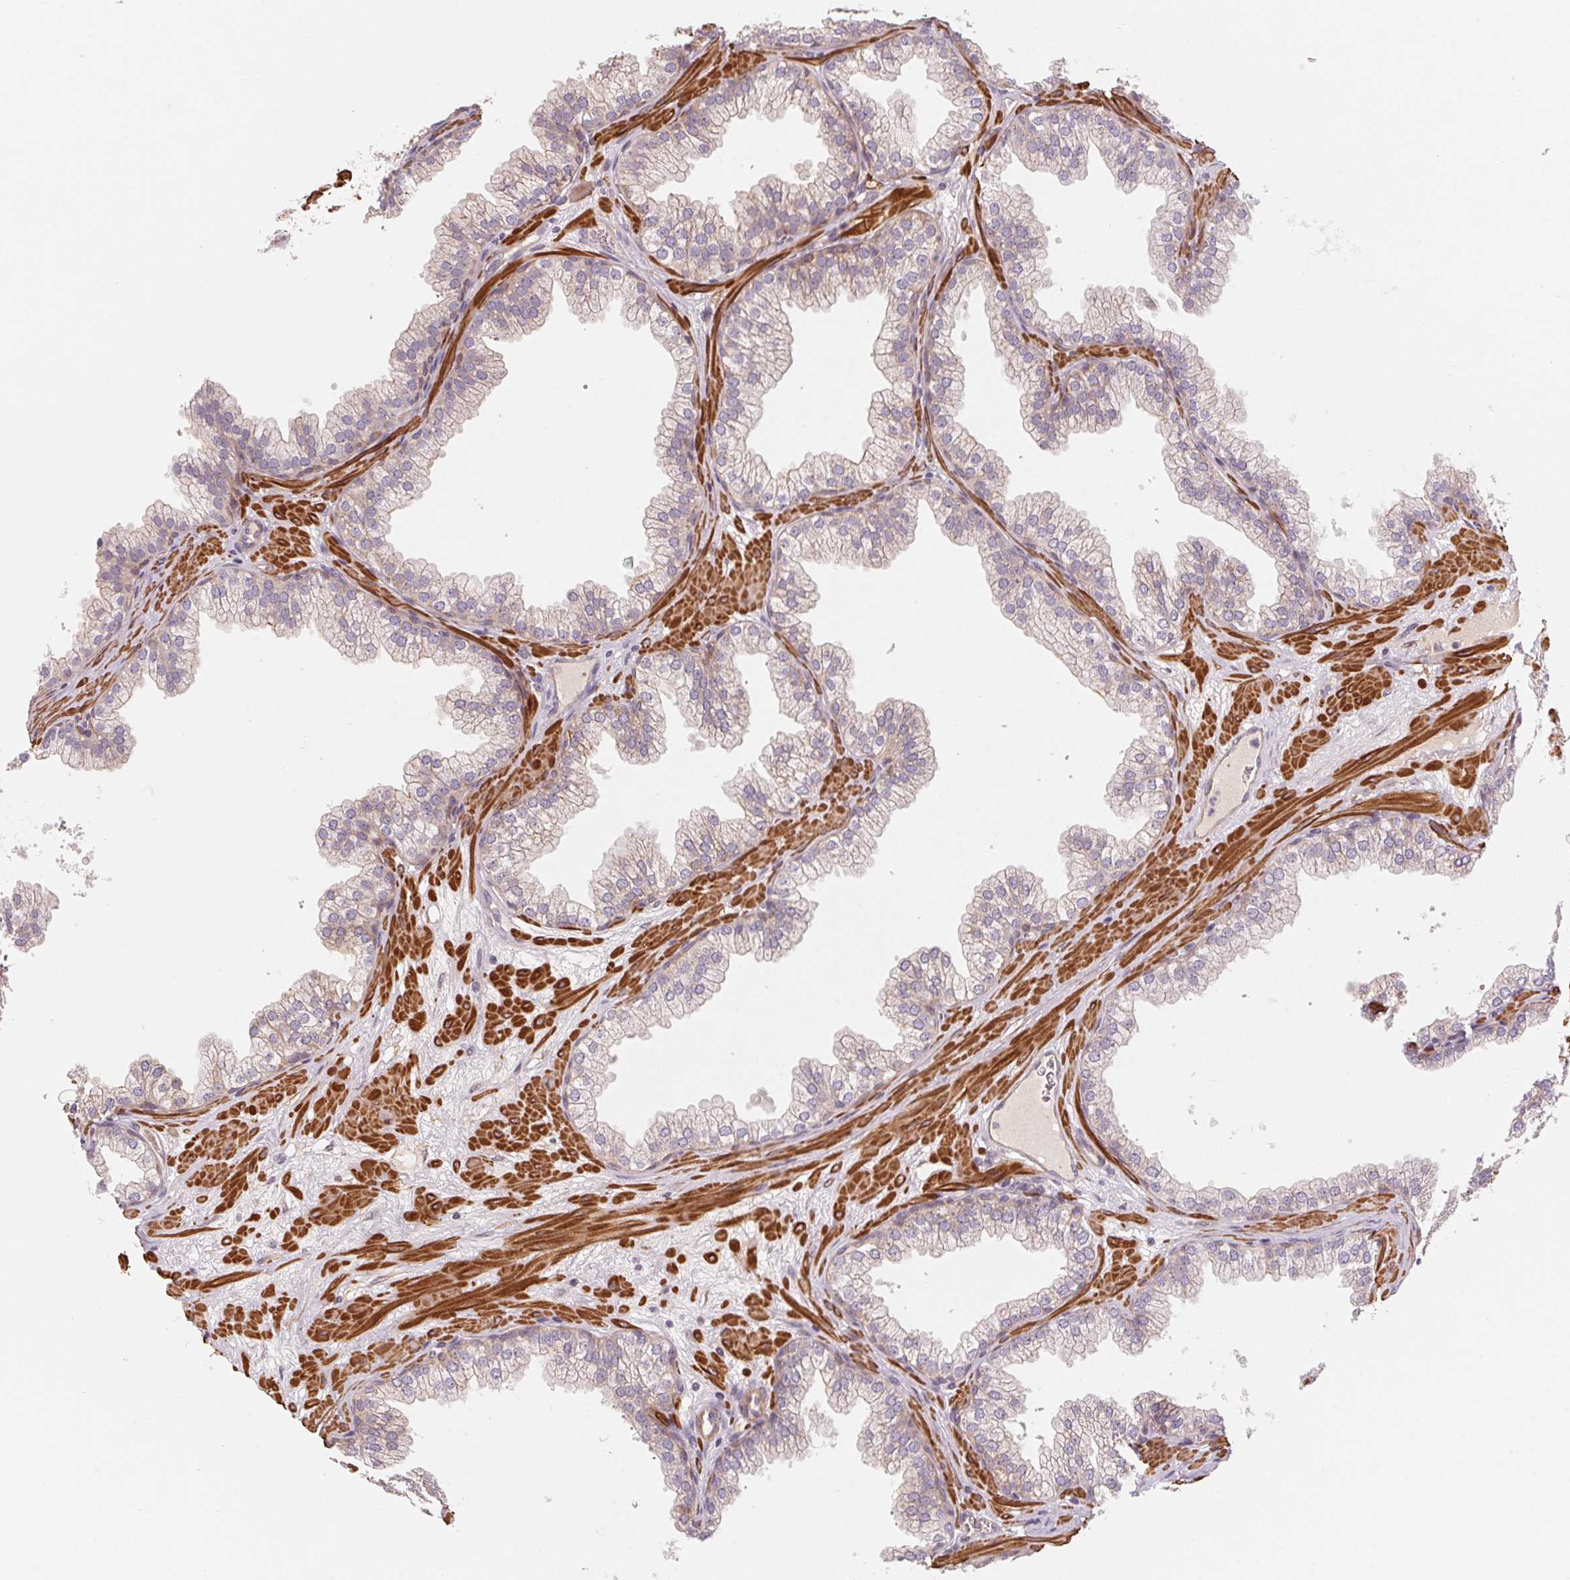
{"staining": {"intensity": "weak", "quantity": "<25%", "location": "cytoplasmic/membranous"}, "tissue": "prostate", "cell_type": "Glandular cells", "image_type": "normal", "snomed": [{"axis": "morphology", "description": "Normal tissue, NOS"}, {"axis": "topography", "description": "Prostate"}], "caption": "Glandular cells show no significant staining in benign prostate. (Brightfield microscopy of DAB (3,3'-diaminobenzidine) immunohistochemistry (IHC) at high magnification).", "gene": "CCDC112", "patient": {"sex": "male", "age": 37}}